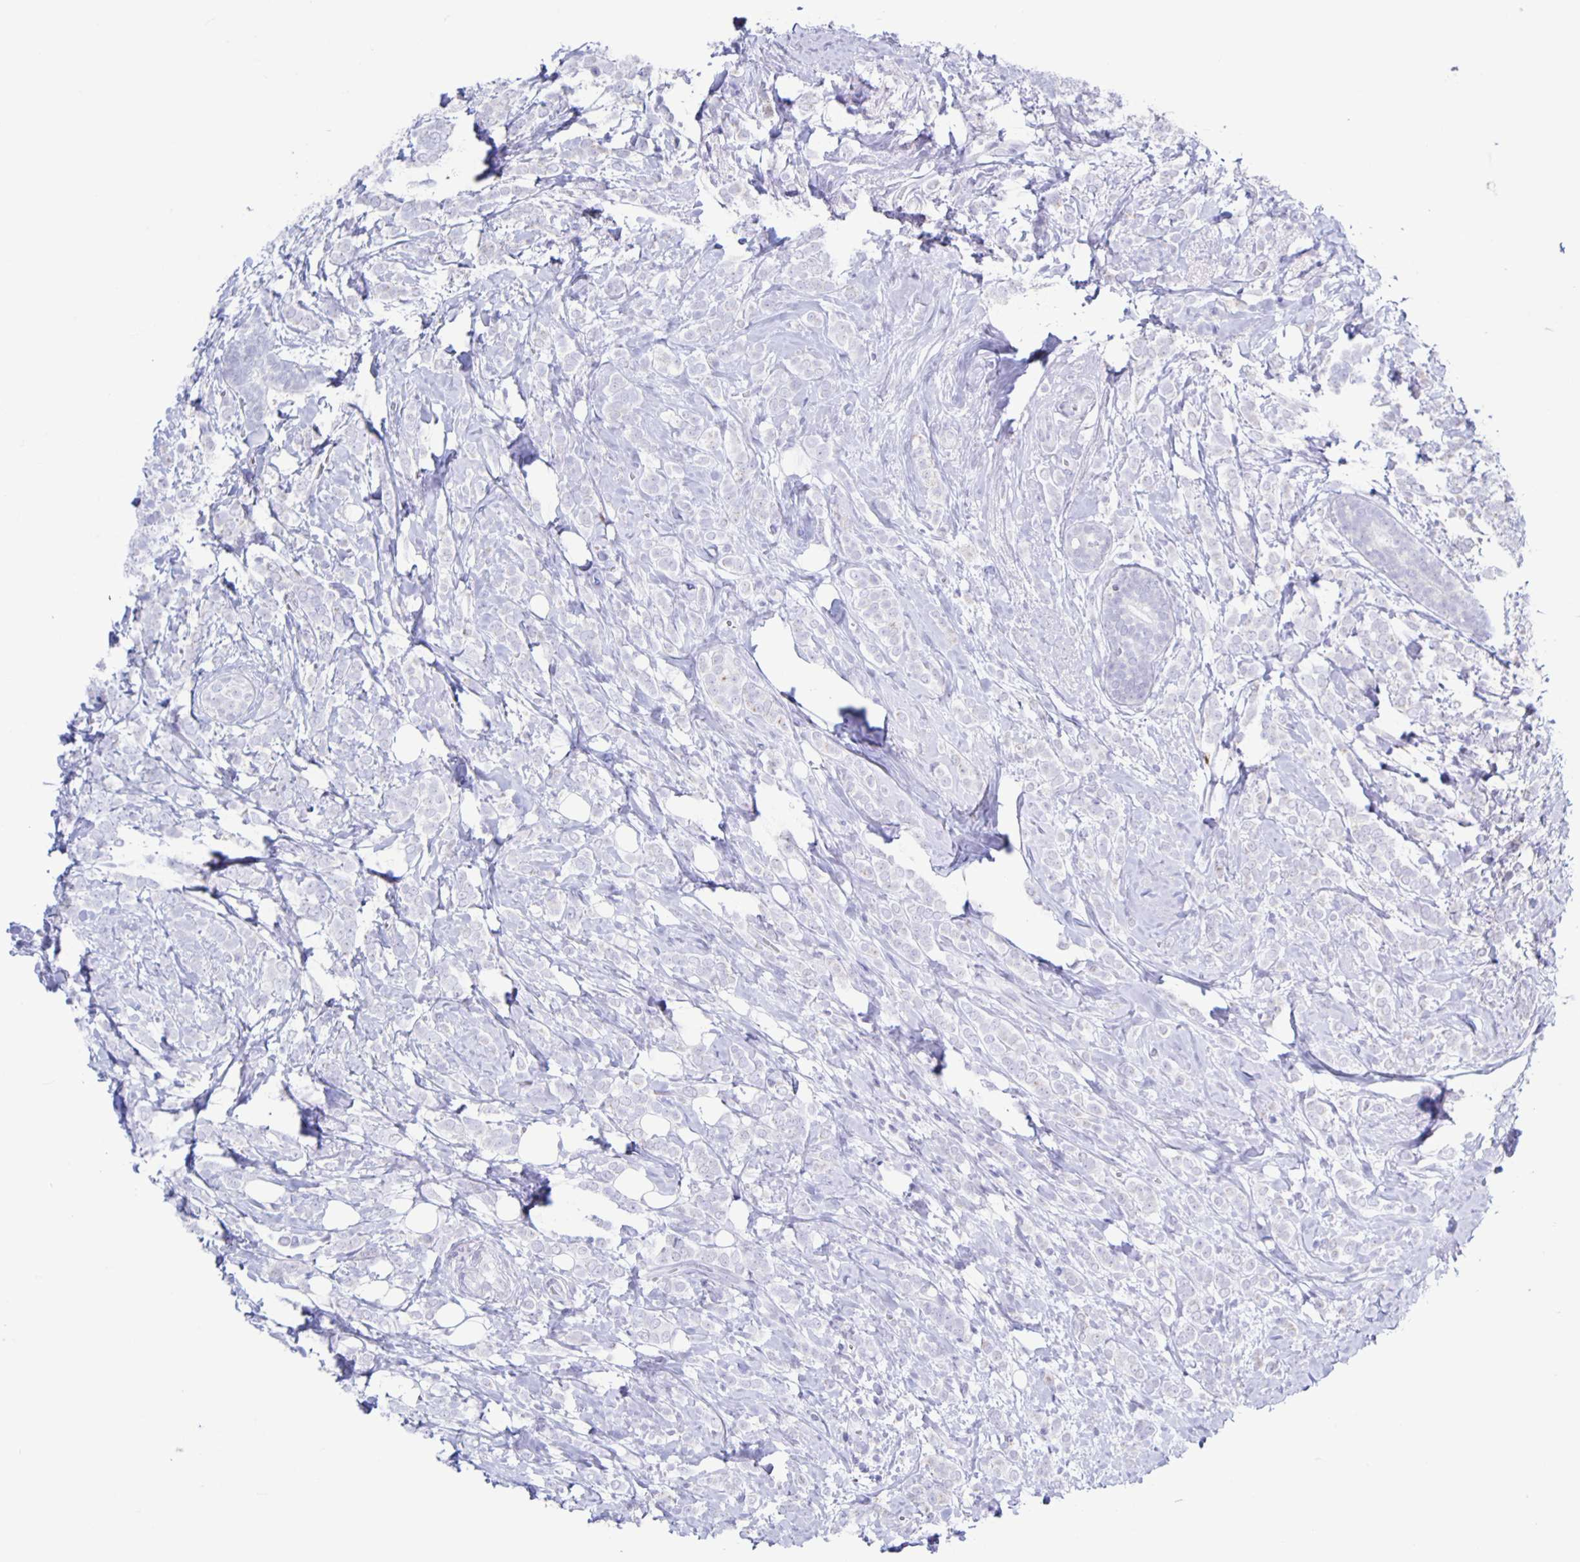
{"staining": {"intensity": "negative", "quantity": "none", "location": "none"}, "tissue": "breast cancer", "cell_type": "Tumor cells", "image_type": "cancer", "snomed": [{"axis": "morphology", "description": "Lobular carcinoma"}, {"axis": "topography", "description": "Breast"}], "caption": "Immunohistochemical staining of breast lobular carcinoma demonstrates no significant expression in tumor cells.", "gene": "CT45A5", "patient": {"sex": "female", "age": 49}}